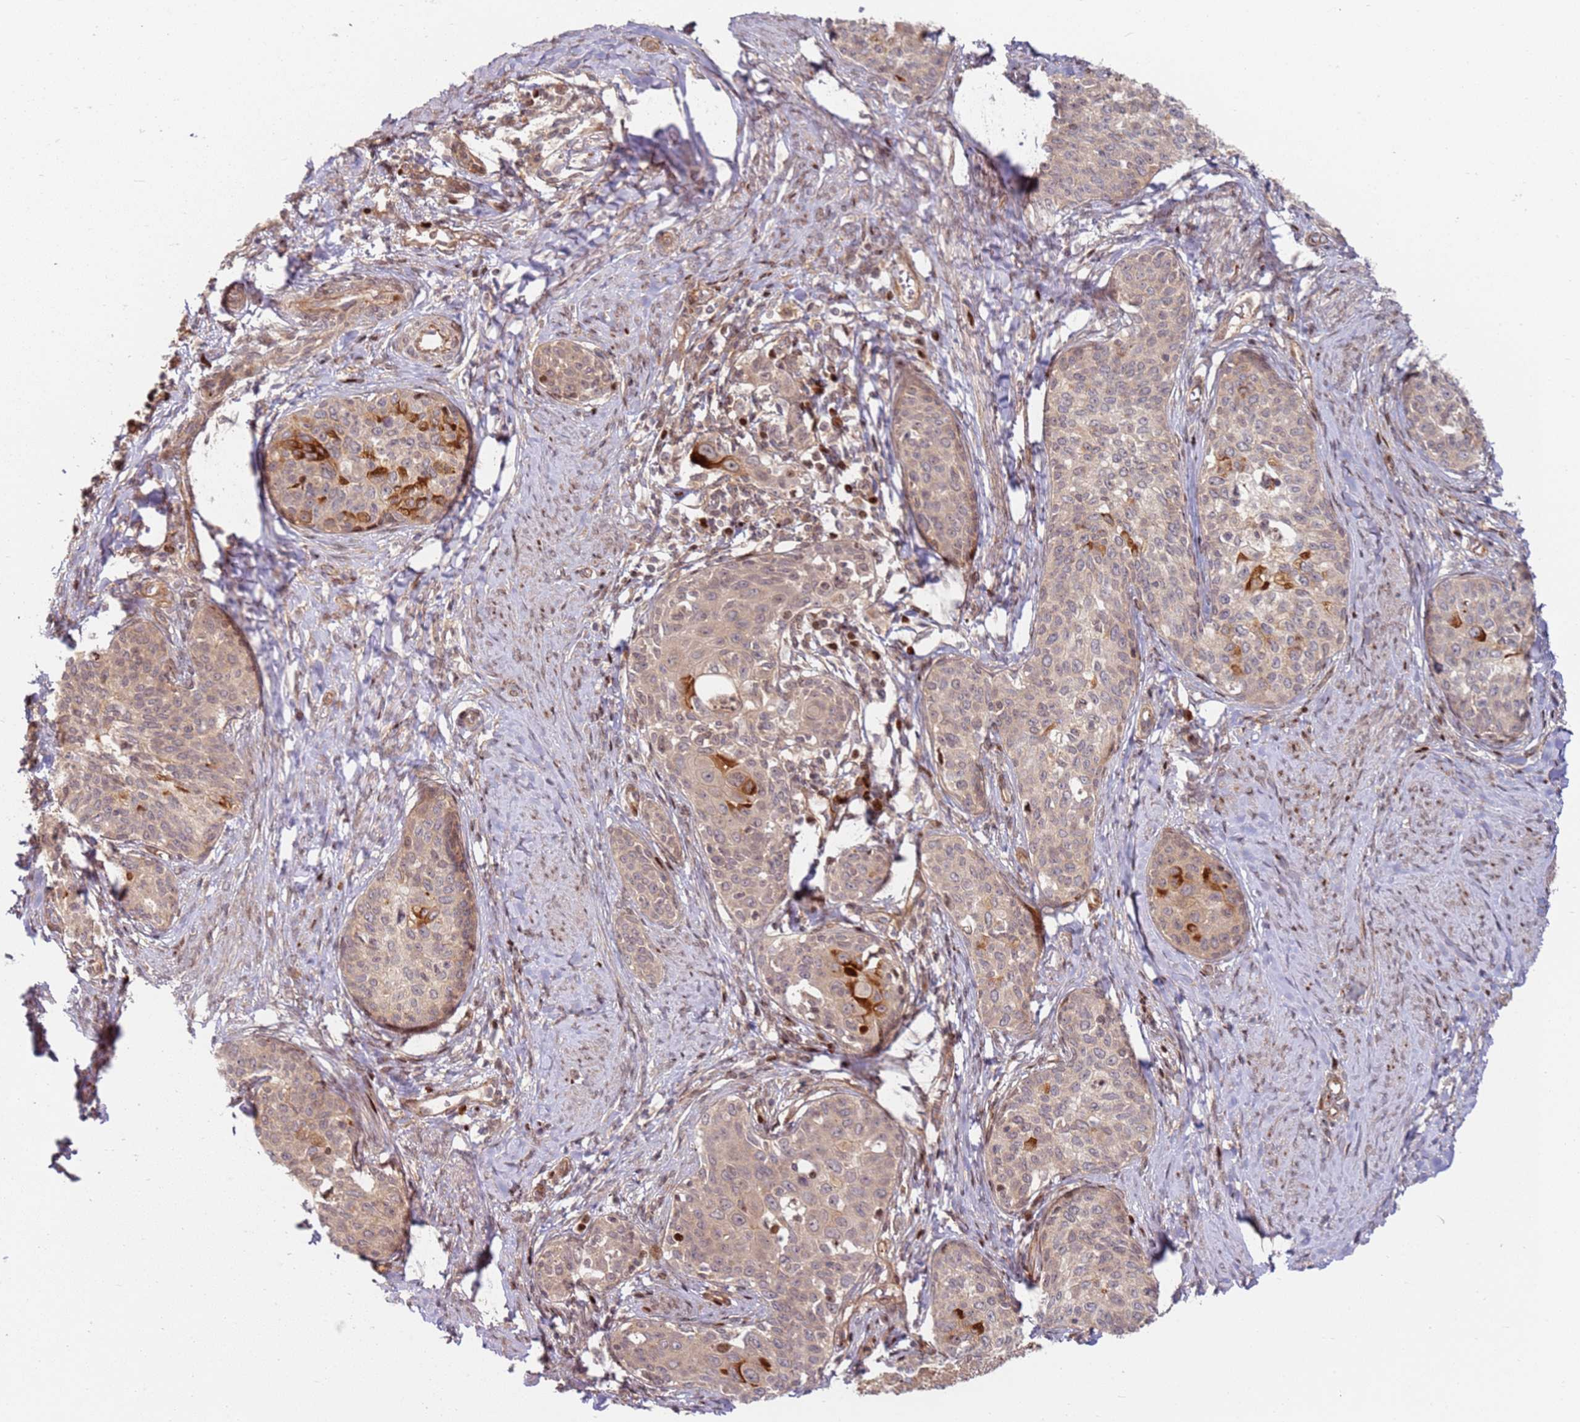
{"staining": {"intensity": "strong", "quantity": "<25%", "location": "cytoplasmic/membranous"}, "tissue": "cervical cancer", "cell_type": "Tumor cells", "image_type": "cancer", "snomed": [{"axis": "morphology", "description": "Squamous cell carcinoma, NOS"}, {"axis": "morphology", "description": "Adenocarcinoma, NOS"}, {"axis": "topography", "description": "Cervix"}], "caption": "A photomicrograph of cervical cancer stained for a protein shows strong cytoplasmic/membranous brown staining in tumor cells. (brown staining indicates protein expression, while blue staining denotes nuclei).", "gene": "TMEM233", "patient": {"sex": "female", "age": 52}}